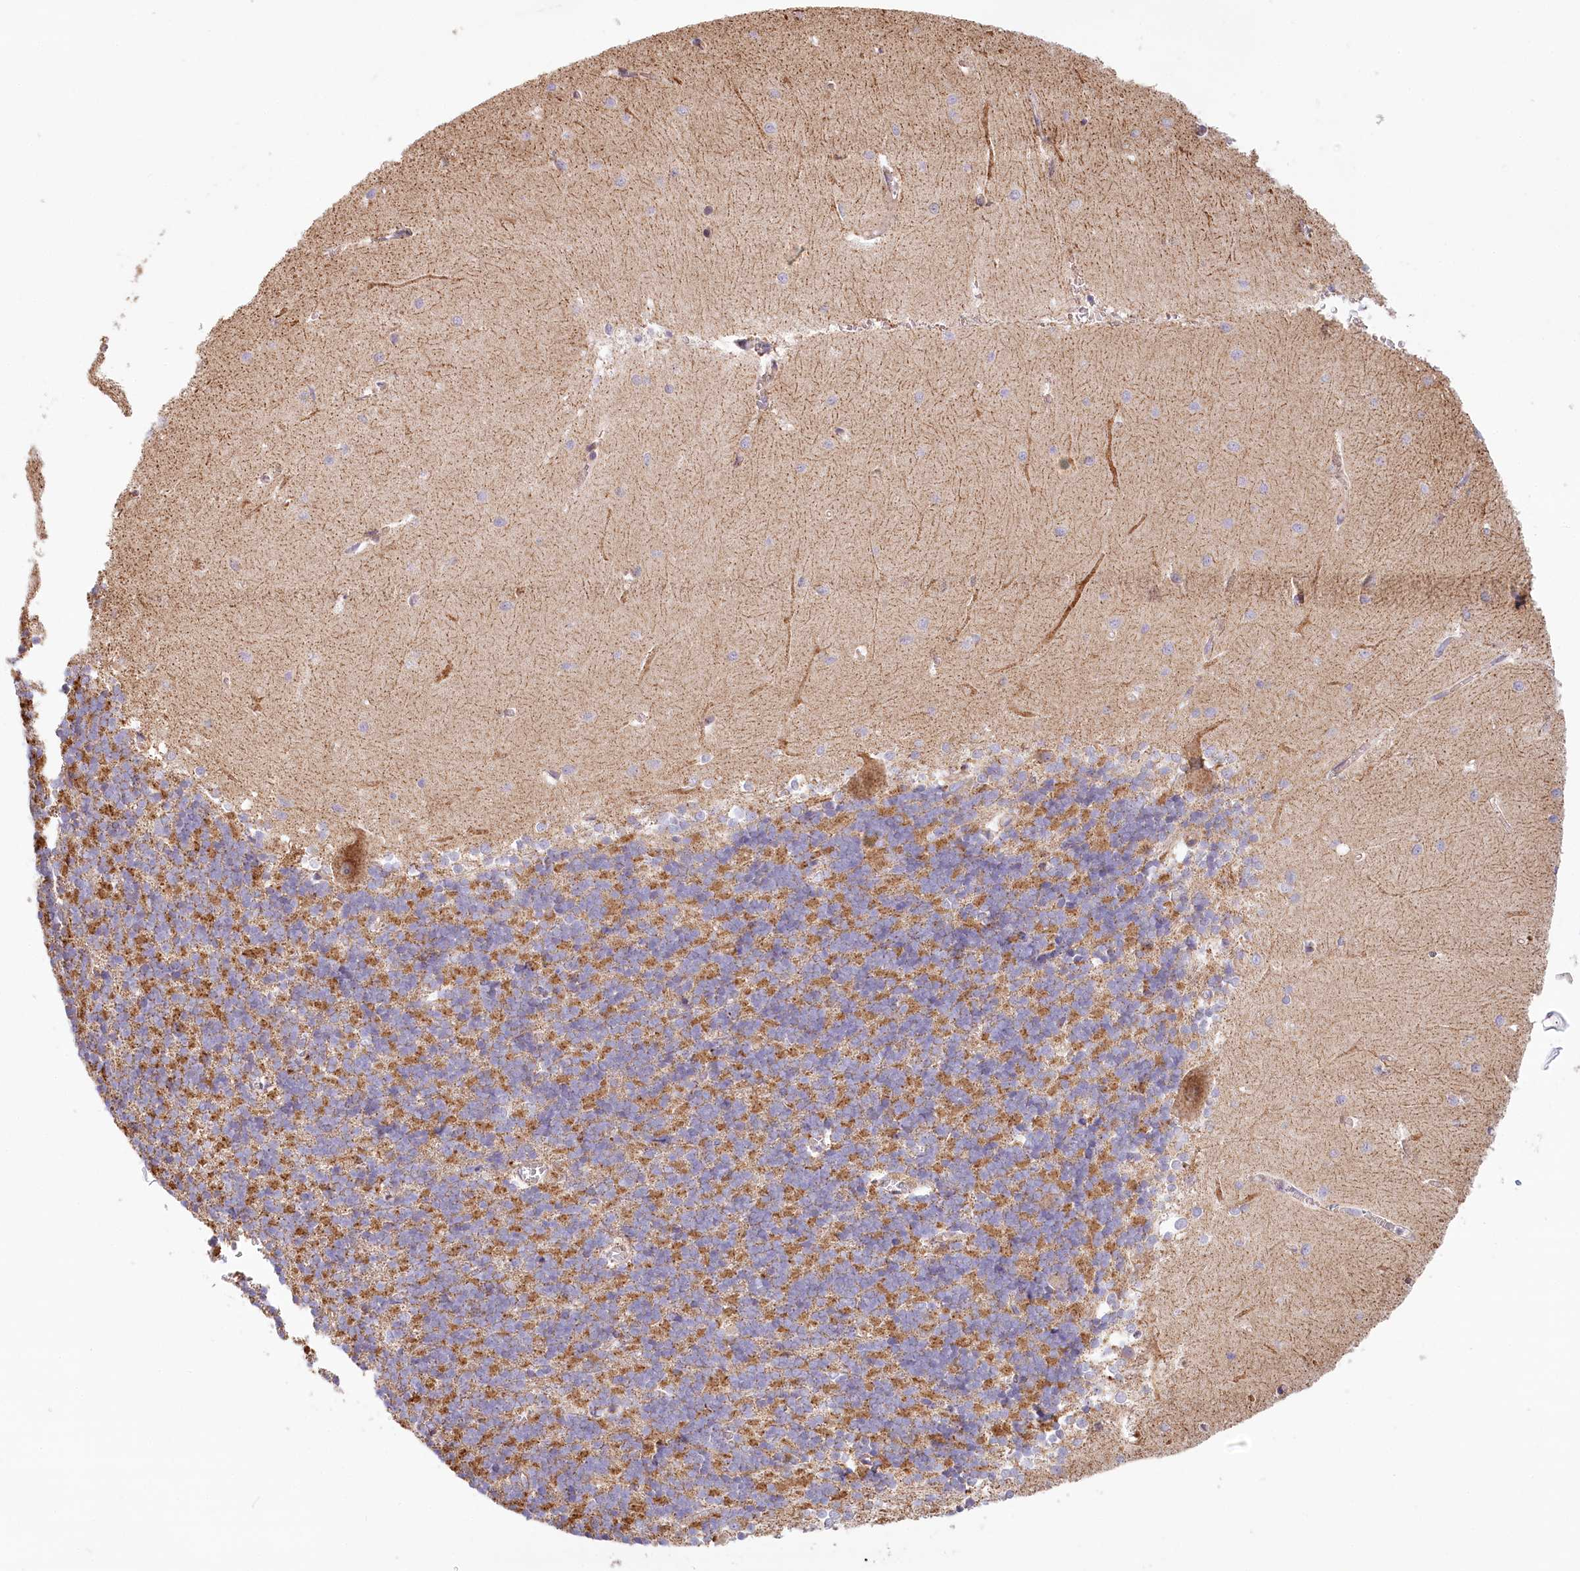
{"staining": {"intensity": "moderate", "quantity": "25%-75%", "location": "cytoplasmic/membranous"}, "tissue": "cerebellum", "cell_type": "Cells in granular layer", "image_type": "normal", "snomed": [{"axis": "morphology", "description": "Normal tissue, NOS"}, {"axis": "topography", "description": "Cerebellum"}], "caption": "Brown immunohistochemical staining in unremarkable cerebellum shows moderate cytoplasmic/membranous positivity in approximately 25%-75% of cells in granular layer.", "gene": "UMPS", "patient": {"sex": "male", "age": 37}}